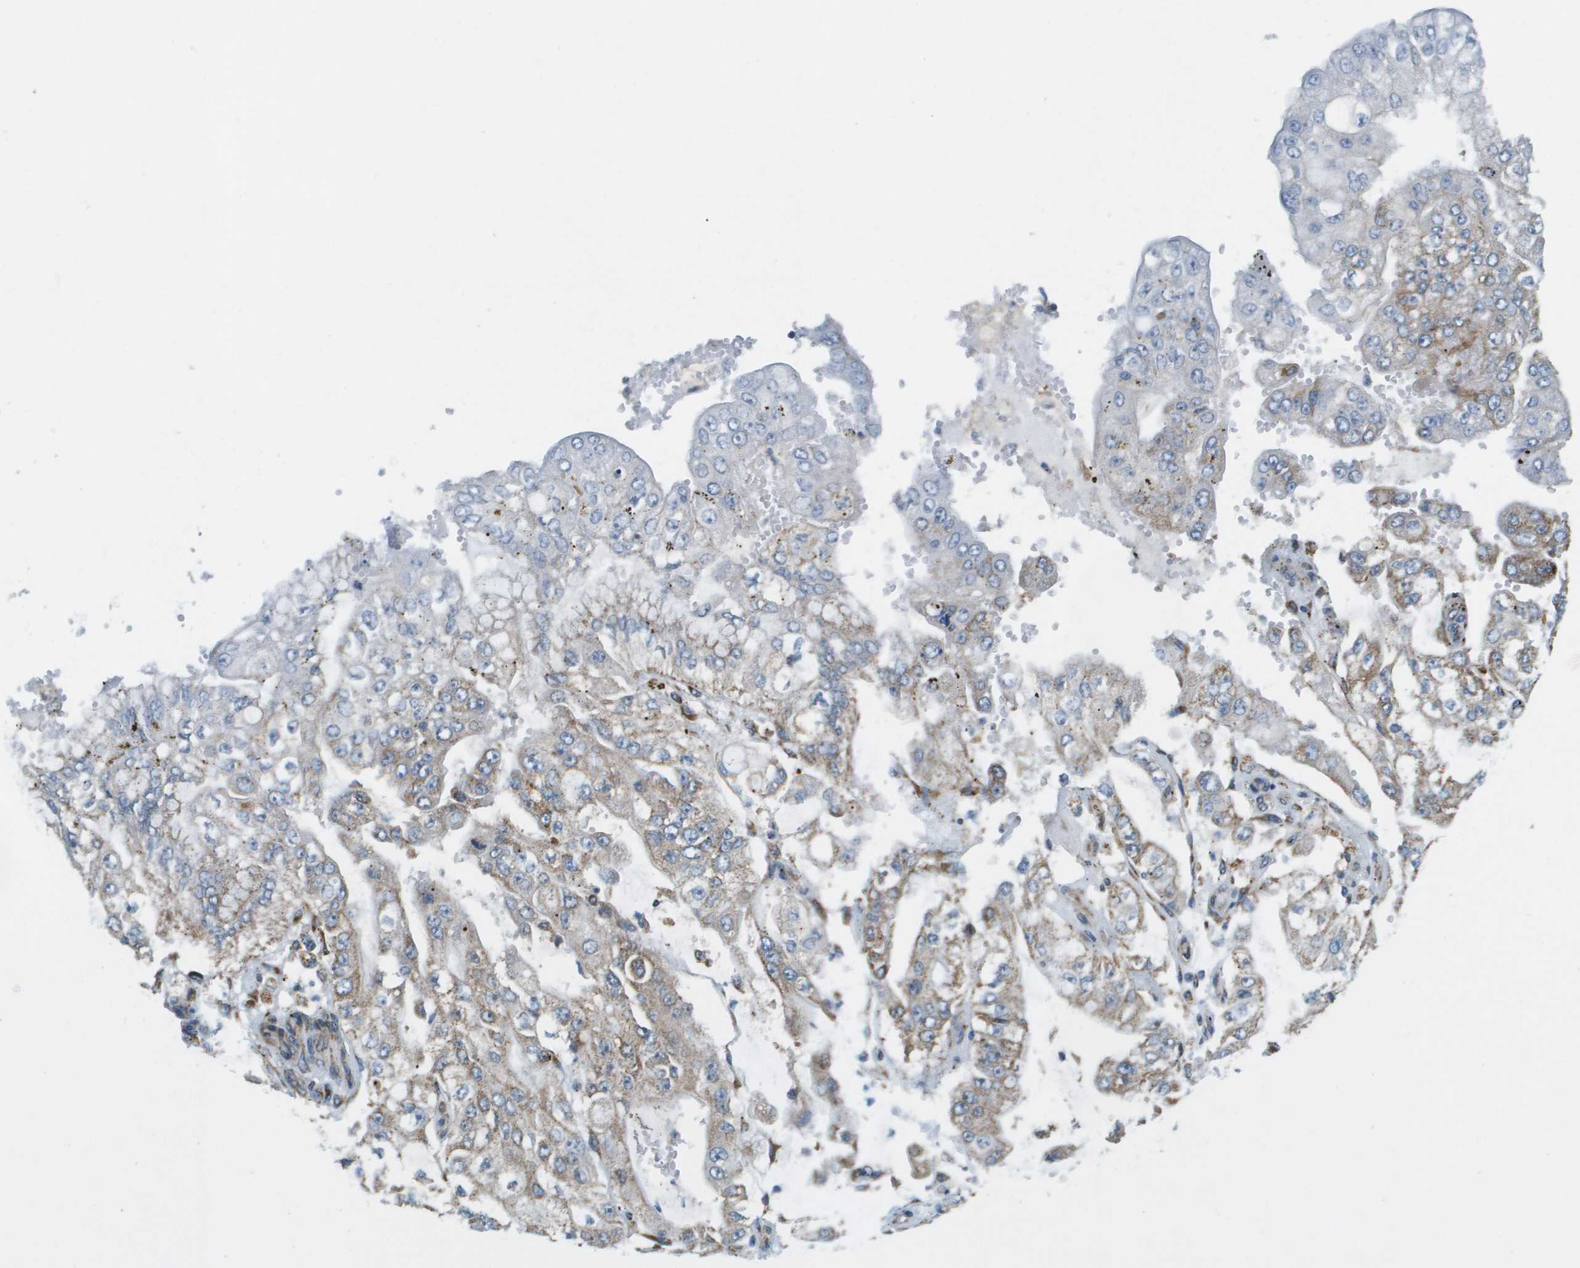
{"staining": {"intensity": "weak", "quantity": "25%-75%", "location": "cytoplasmic/membranous"}, "tissue": "stomach cancer", "cell_type": "Tumor cells", "image_type": "cancer", "snomed": [{"axis": "morphology", "description": "Adenocarcinoma, NOS"}, {"axis": "topography", "description": "Stomach"}], "caption": "A brown stain shows weak cytoplasmic/membranous staining of a protein in human adenocarcinoma (stomach) tumor cells. Immunohistochemistry (ihc) stains the protein in brown and the nuclei are stained blue.", "gene": "NRK", "patient": {"sex": "male", "age": 76}}